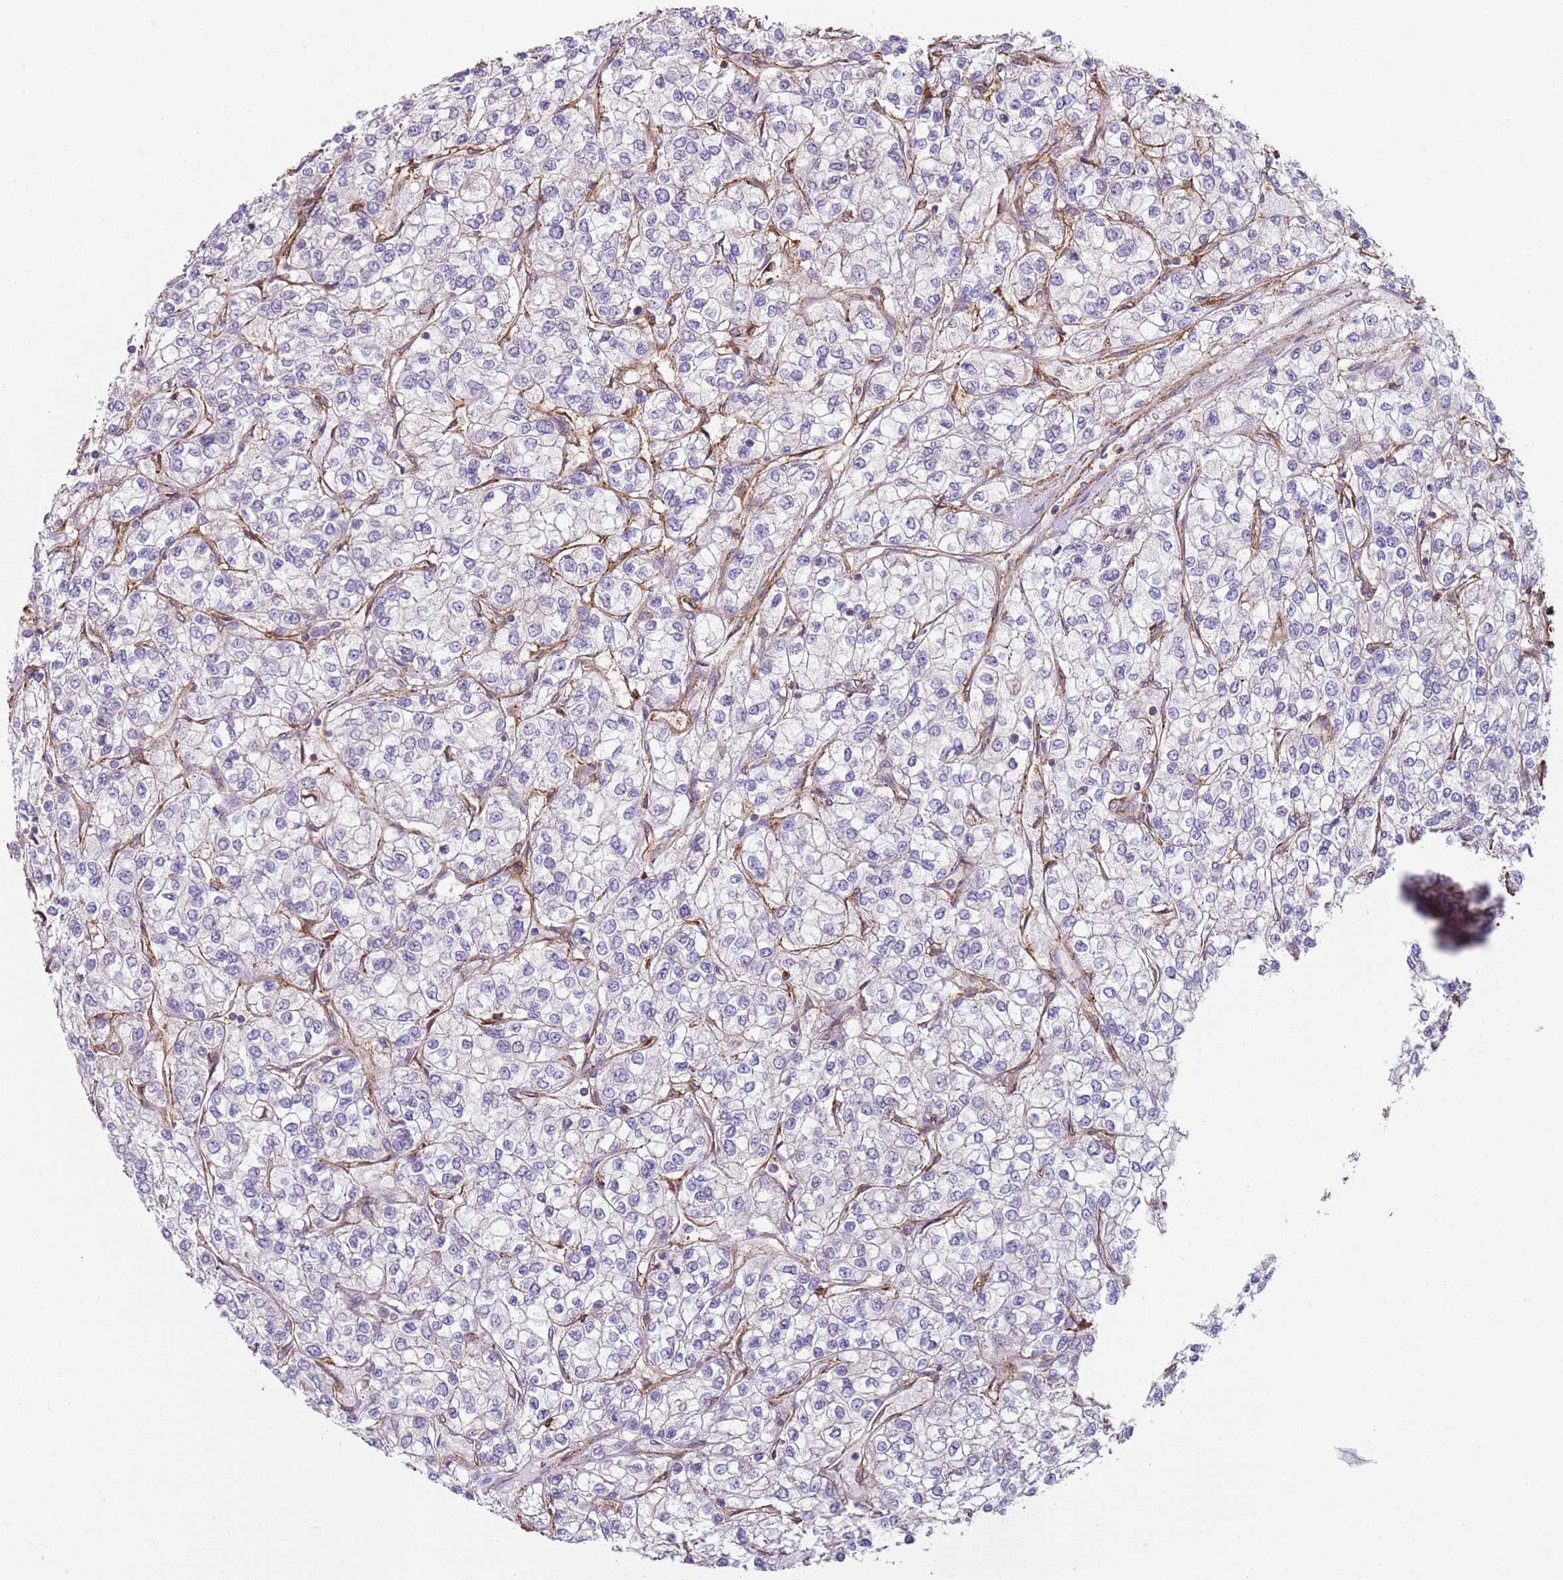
{"staining": {"intensity": "negative", "quantity": "none", "location": "none"}, "tissue": "renal cancer", "cell_type": "Tumor cells", "image_type": "cancer", "snomed": [{"axis": "morphology", "description": "Adenocarcinoma, NOS"}, {"axis": "topography", "description": "Kidney"}], "caption": "Protein analysis of adenocarcinoma (renal) exhibits no significant positivity in tumor cells.", "gene": "GNAI3", "patient": {"sex": "male", "age": 80}}